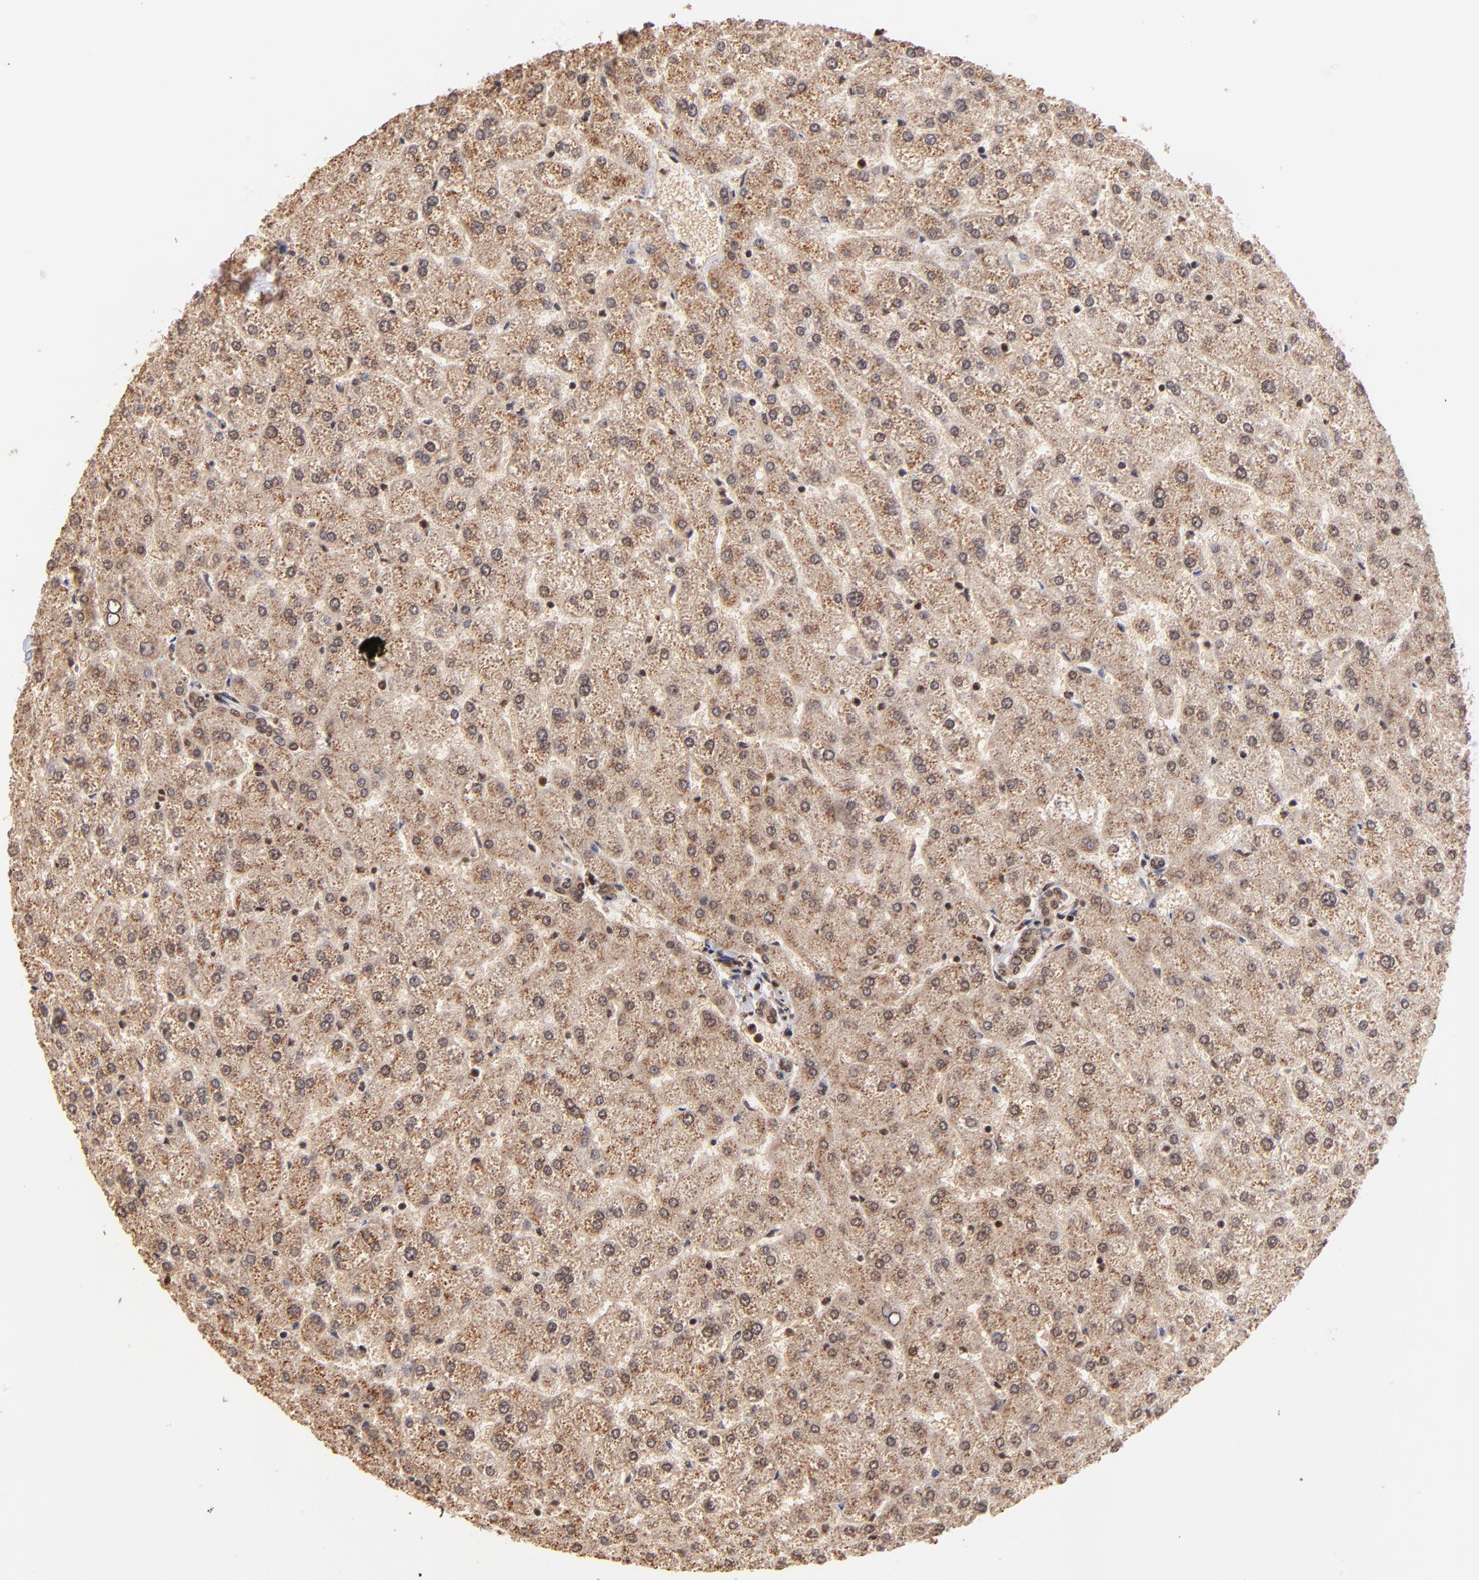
{"staining": {"intensity": "moderate", "quantity": ">75%", "location": "nuclear"}, "tissue": "liver", "cell_type": "Cholangiocytes", "image_type": "normal", "snomed": [{"axis": "morphology", "description": "Normal tissue, NOS"}, {"axis": "topography", "description": "Liver"}], "caption": "Immunohistochemistry staining of unremarkable liver, which reveals medium levels of moderate nuclear staining in about >75% of cholangiocytes indicating moderate nuclear protein positivity. The staining was performed using DAB (3,3'-diaminobenzidine) (brown) for protein detection and nuclei were counterstained in hematoxylin (blue).", "gene": "WDR25", "patient": {"sex": "female", "age": 32}}